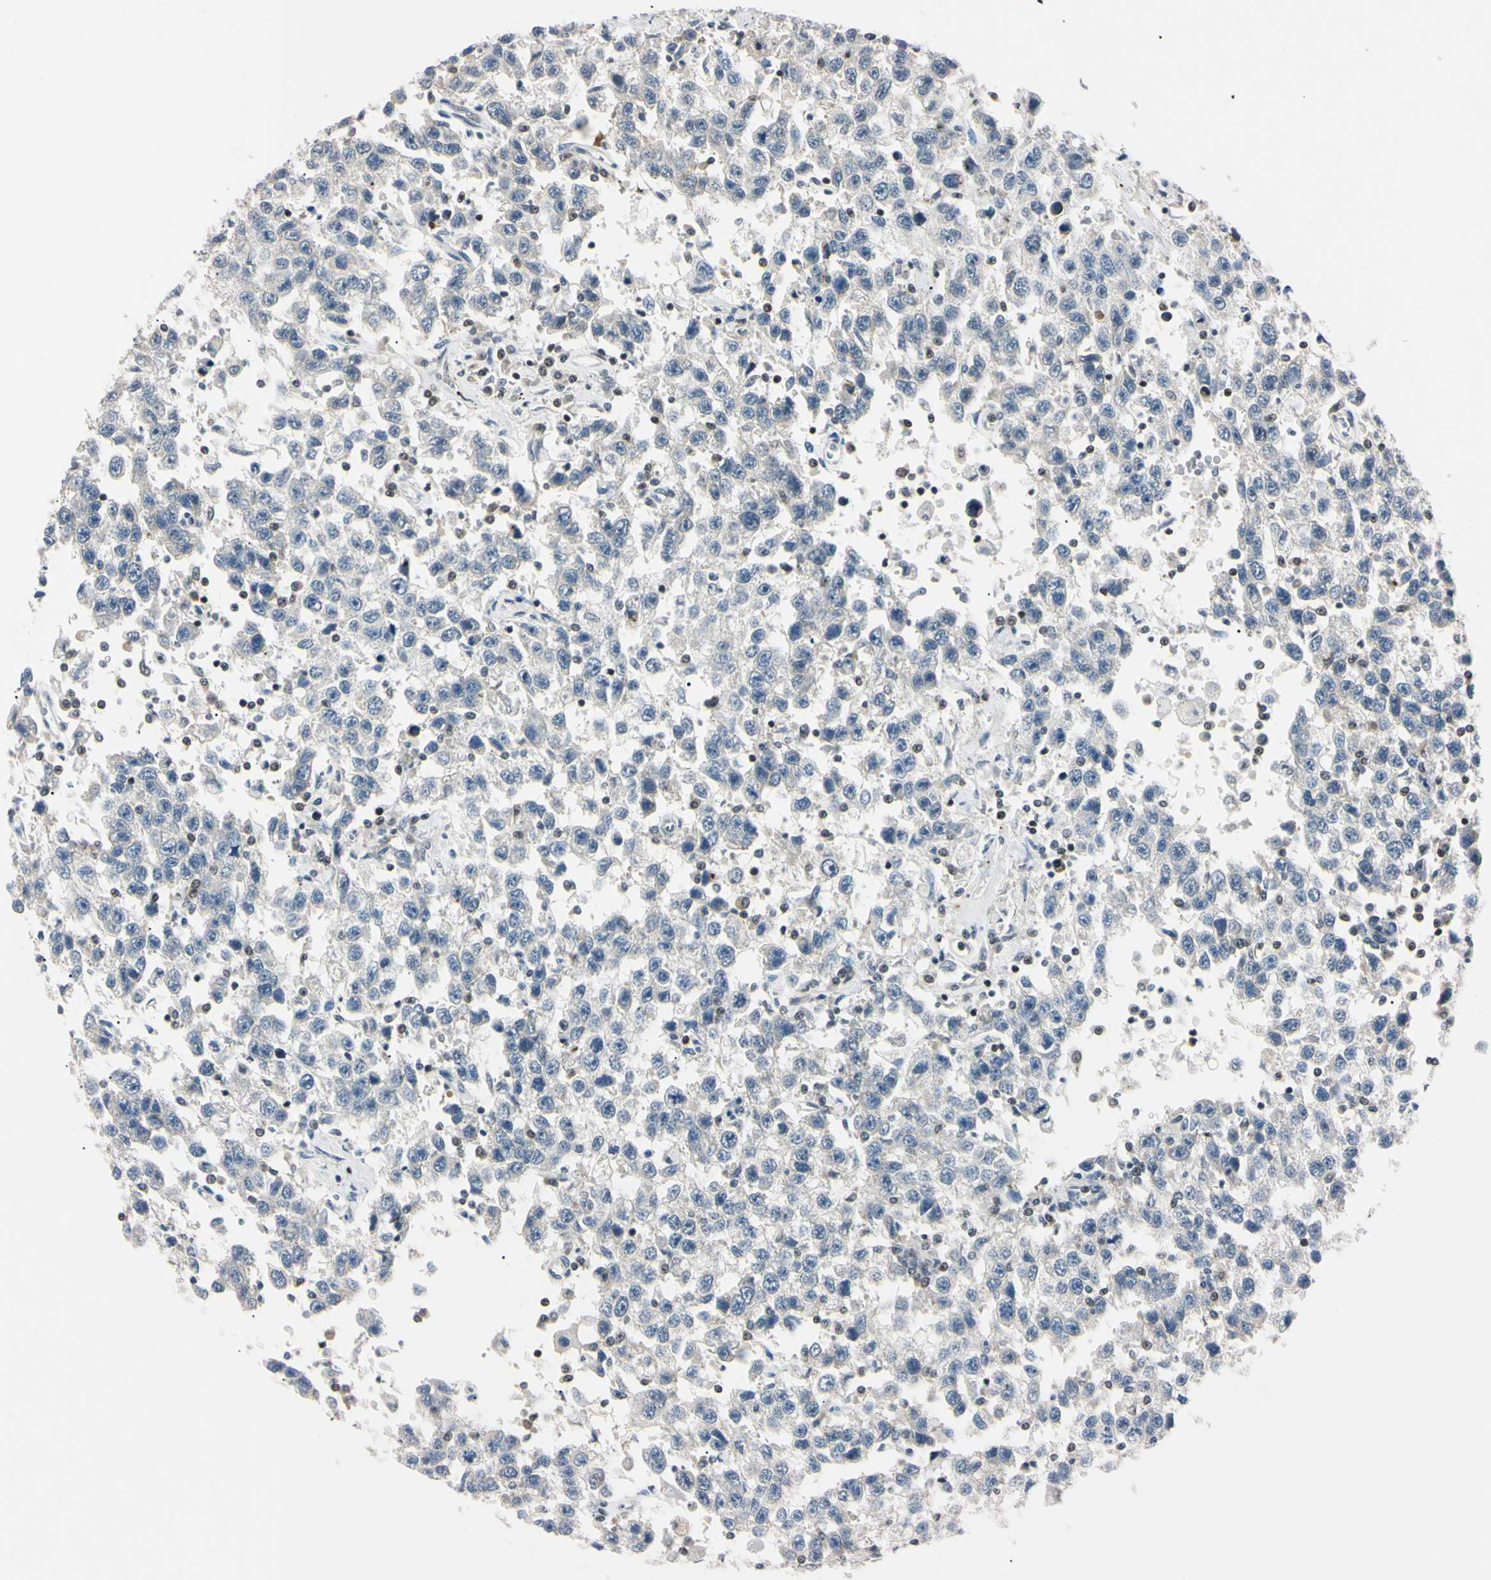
{"staining": {"intensity": "negative", "quantity": "none", "location": "none"}, "tissue": "testis cancer", "cell_type": "Tumor cells", "image_type": "cancer", "snomed": [{"axis": "morphology", "description": "Seminoma, NOS"}, {"axis": "topography", "description": "Testis"}], "caption": "Immunohistochemistry of testis cancer shows no staining in tumor cells. Brightfield microscopy of immunohistochemistry (IHC) stained with DAB (brown) and hematoxylin (blue), captured at high magnification.", "gene": "C1orf174", "patient": {"sex": "male", "age": 41}}